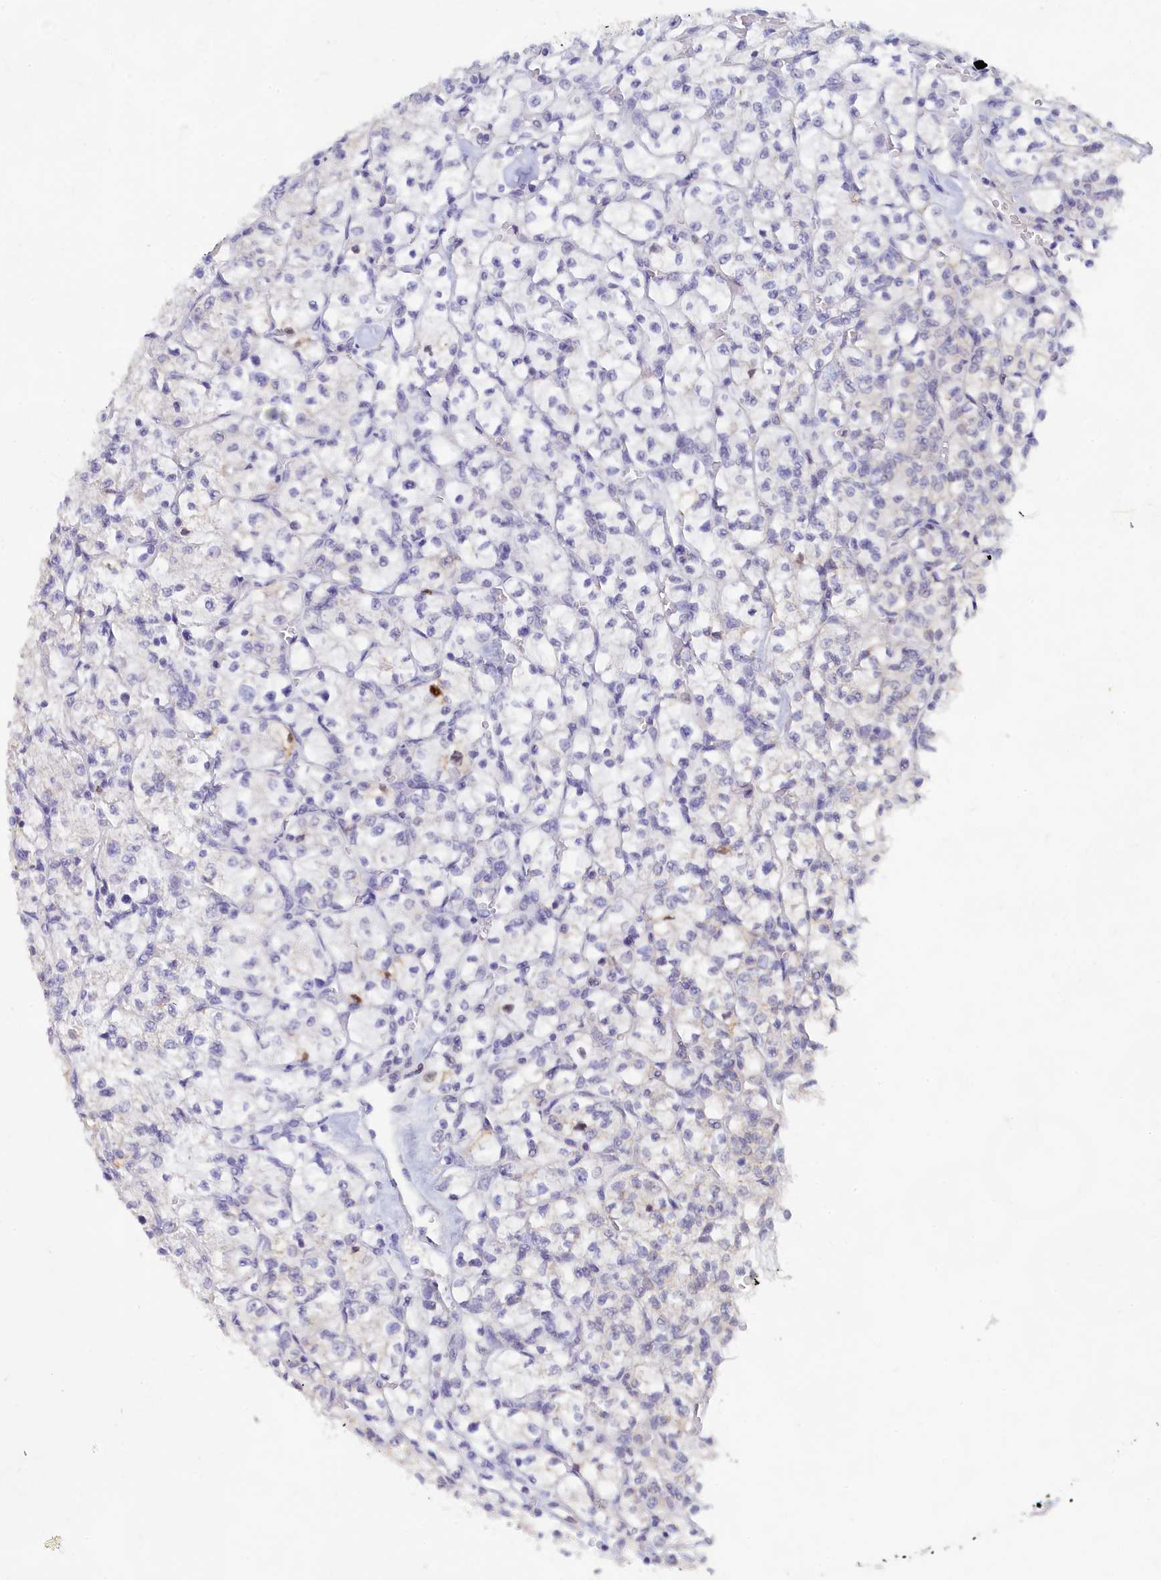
{"staining": {"intensity": "negative", "quantity": "none", "location": "none"}, "tissue": "renal cancer", "cell_type": "Tumor cells", "image_type": "cancer", "snomed": [{"axis": "morphology", "description": "Adenocarcinoma, NOS"}, {"axis": "topography", "description": "Kidney"}], "caption": "A histopathology image of renal adenocarcinoma stained for a protein exhibits no brown staining in tumor cells.", "gene": "LRIF1", "patient": {"sex": "female", "age": 64}}